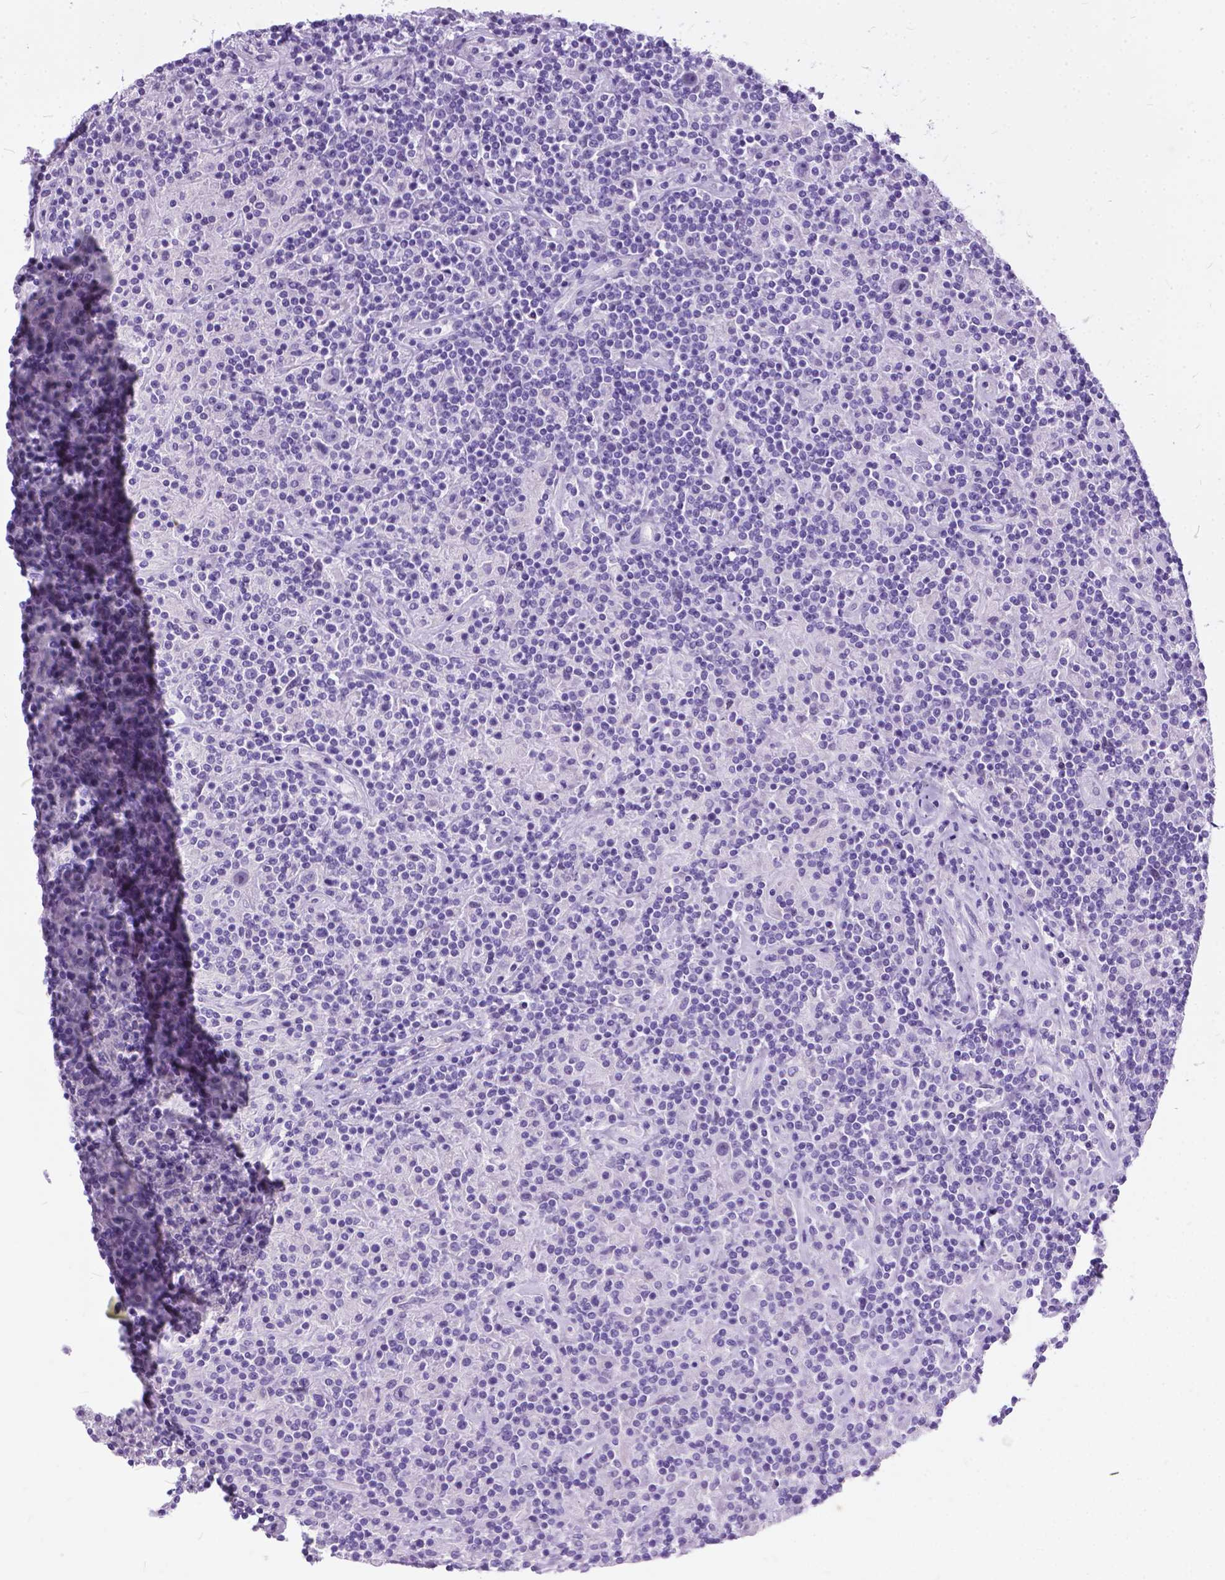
{"staining": {"intensity": "negative", "quantity": "none", "location": "none"}, "tissue": "lymphoma", "cell_type": "Tumor cells", "image_type": "cancer", "snomed": [{"axis": "morphology", "description": "Hodgkin's disease, NOS"}, {"axis": "topography", "description": "Lymph node"}], "caption": "Immunohistochemistry of human Hodgkin's disease exhibits no expression in tumor cells.", "gene": "BSND", "patient": {"sex": "male", "age": 70}}